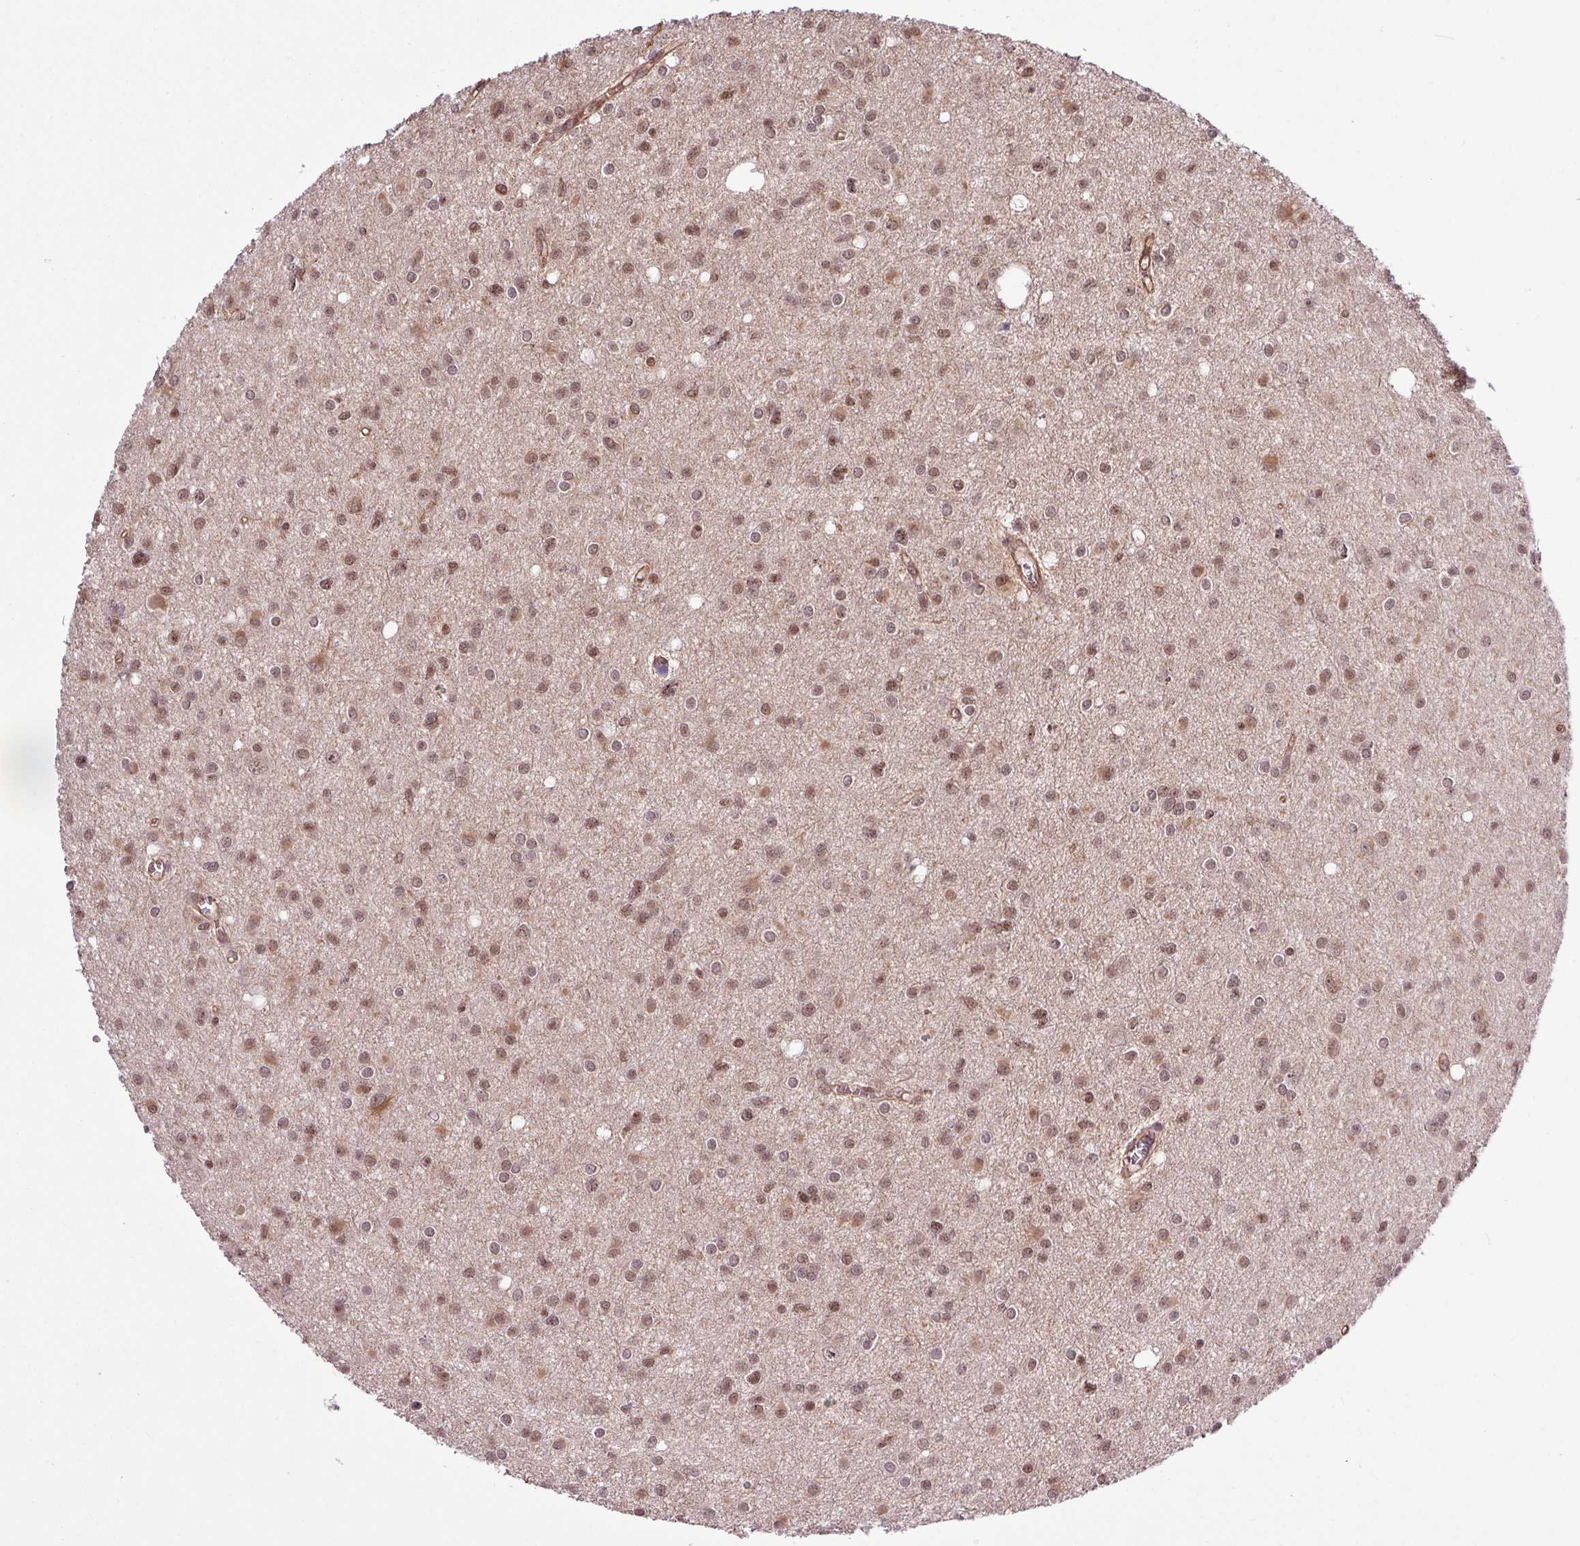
{"staining": {"intensity": "moderate", "quantity": ">75%", "location": "cytoplasmic/membranous,nuclear"}, "tissue": "glioma", "cell_type": "Tumor cells", "image_type": "cancer", "snomed": [{"axis": "morphology", "description": "Glioma, malignant, High grade"}, {"axis": "topography", "description": "Brain"}], "caption": "Human malignant glioma (high-grade) stained with a protein marker exhibits moderate staining in tumor cells.", "gene": "ITPKC", "patient": {"sex": "male", "age": 23}}